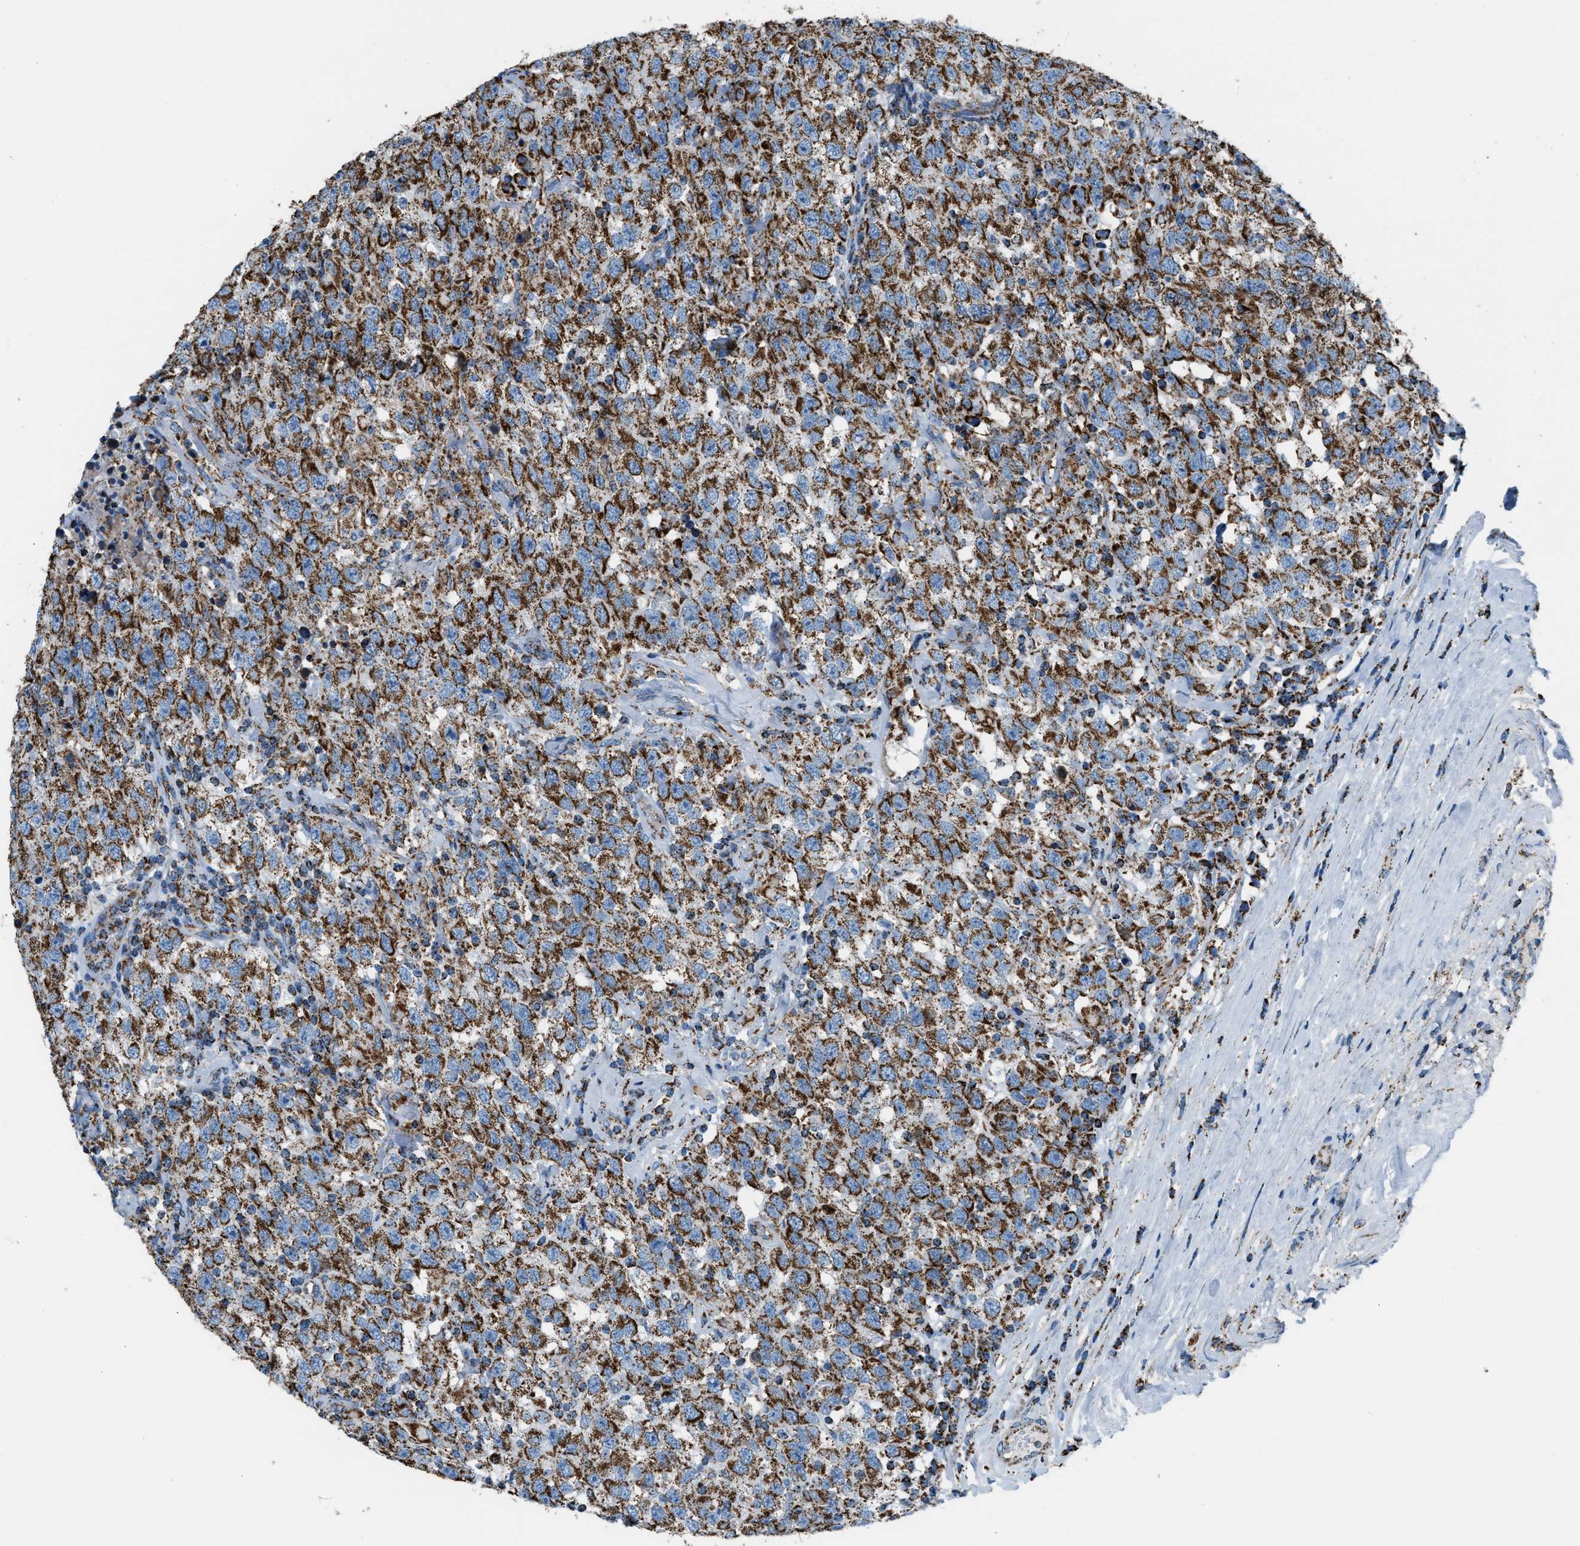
{"staining": {"intensity": "strong", "quantity": ">75%", "location": "cytoplasmic/membranous"}, "tissue": "testis cancer", "cell_type": "Tumor cells", "image_type": "cancer", "snomed": [{"axis": "morphology", "description": "Seminoma, NOS"}, {"axis": "topography", "description": "Testis"}], "caption": "Immunohistochemical staining of seminoma (testis) displays high levels of strong cytoplasmic/membranous protein expression in approximately >75% of tumor cells.", "gene": "MDH2", "patient": {"sex": "male", "age": 41}}